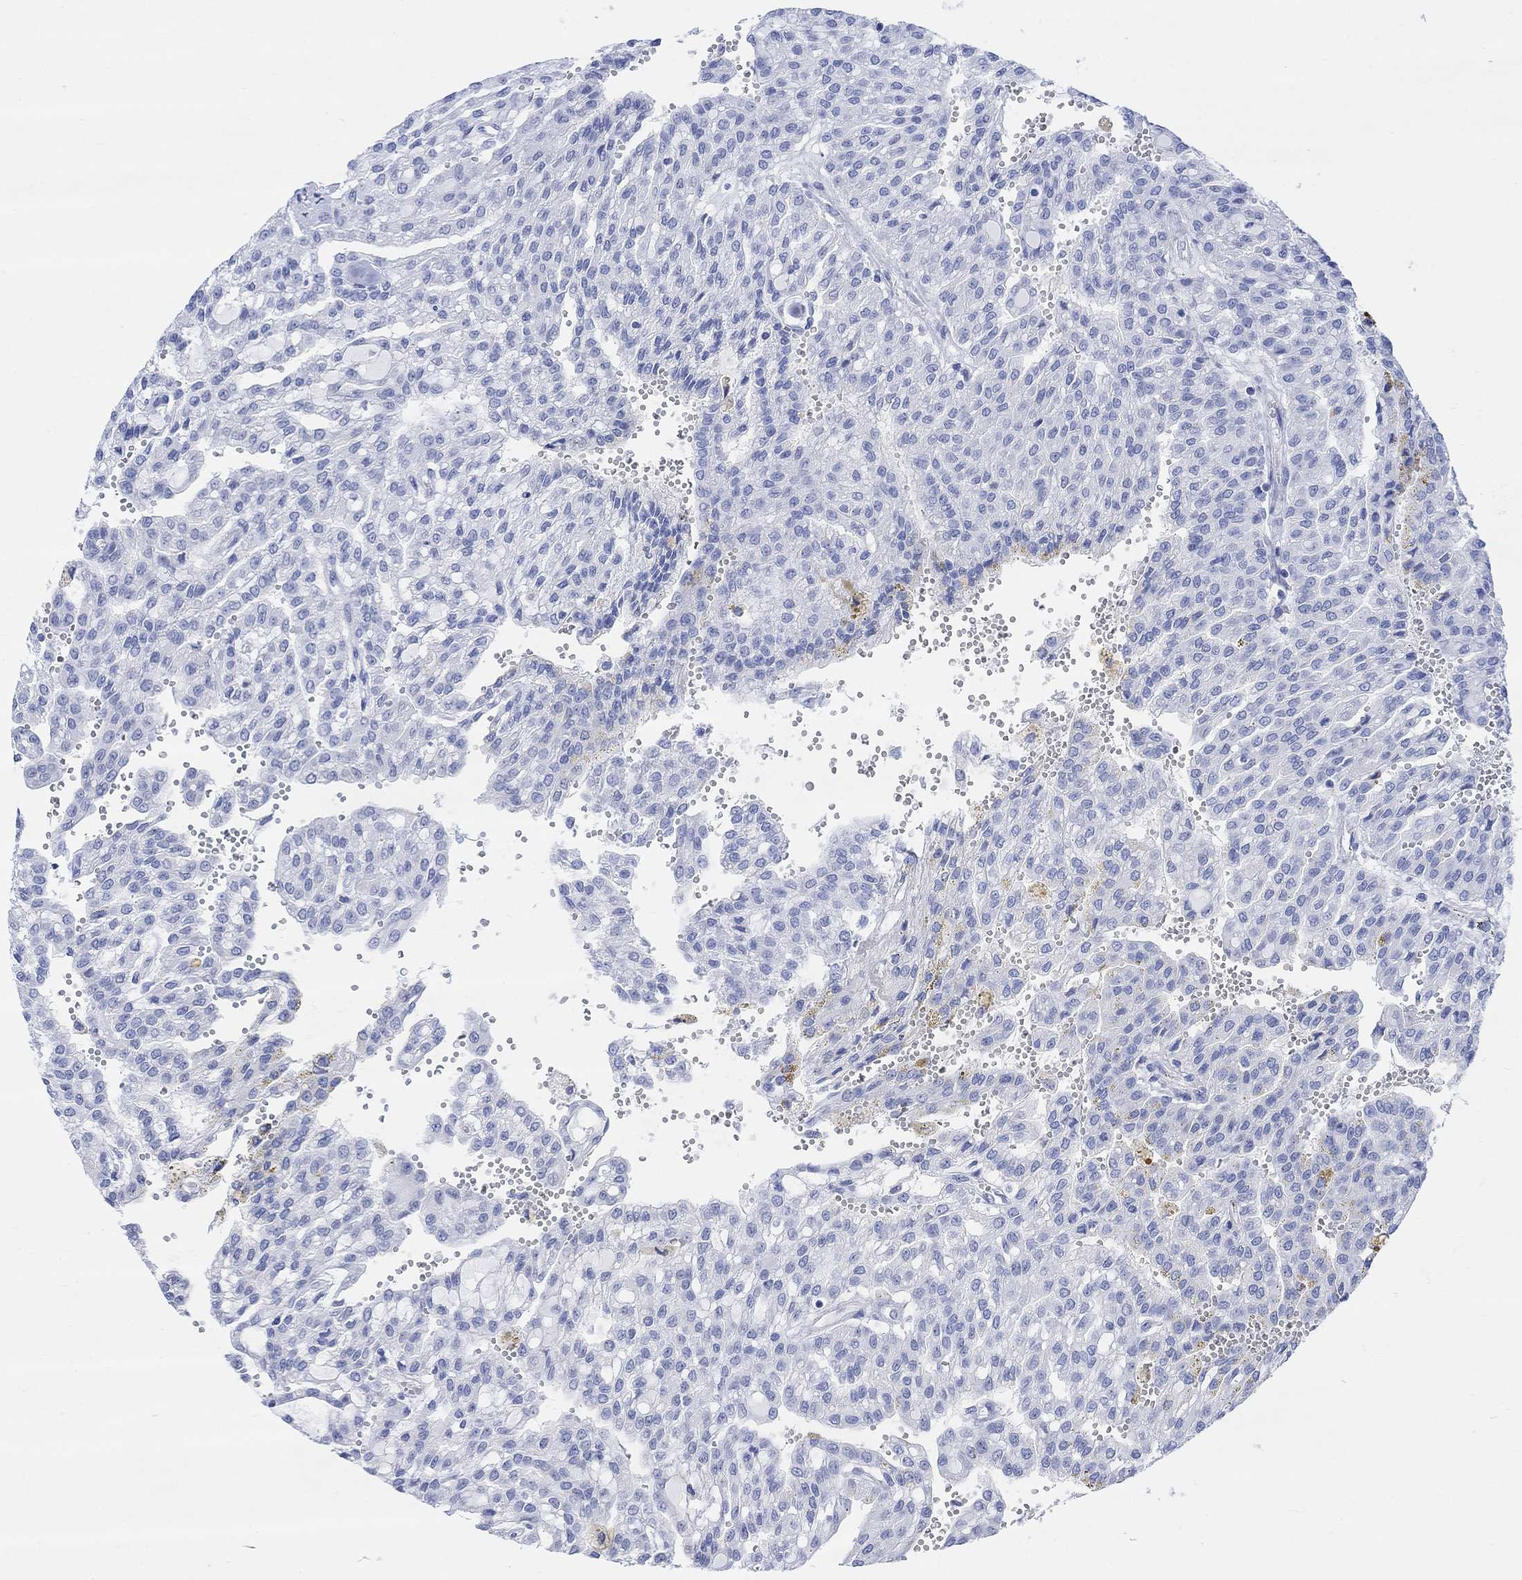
{"staining": {"intensity": "negative", "quantity": "none", "location": "none"}, "tissue": "renal cancer", "cell_type": "Tumor cells", "image_type": "cancer", "snomed": [{"axis": "morphology", "description": "Adenocarcinoma, NOS"}, {"axis": "topography", "description": "Kidney"}], "caption": "Photomicrograph shows no protein staining in tumor cells of renal cancer (adenocarcinoma) tissue.", "gene": "GNG13", "patient": {"sex": "male", "age": 63}}